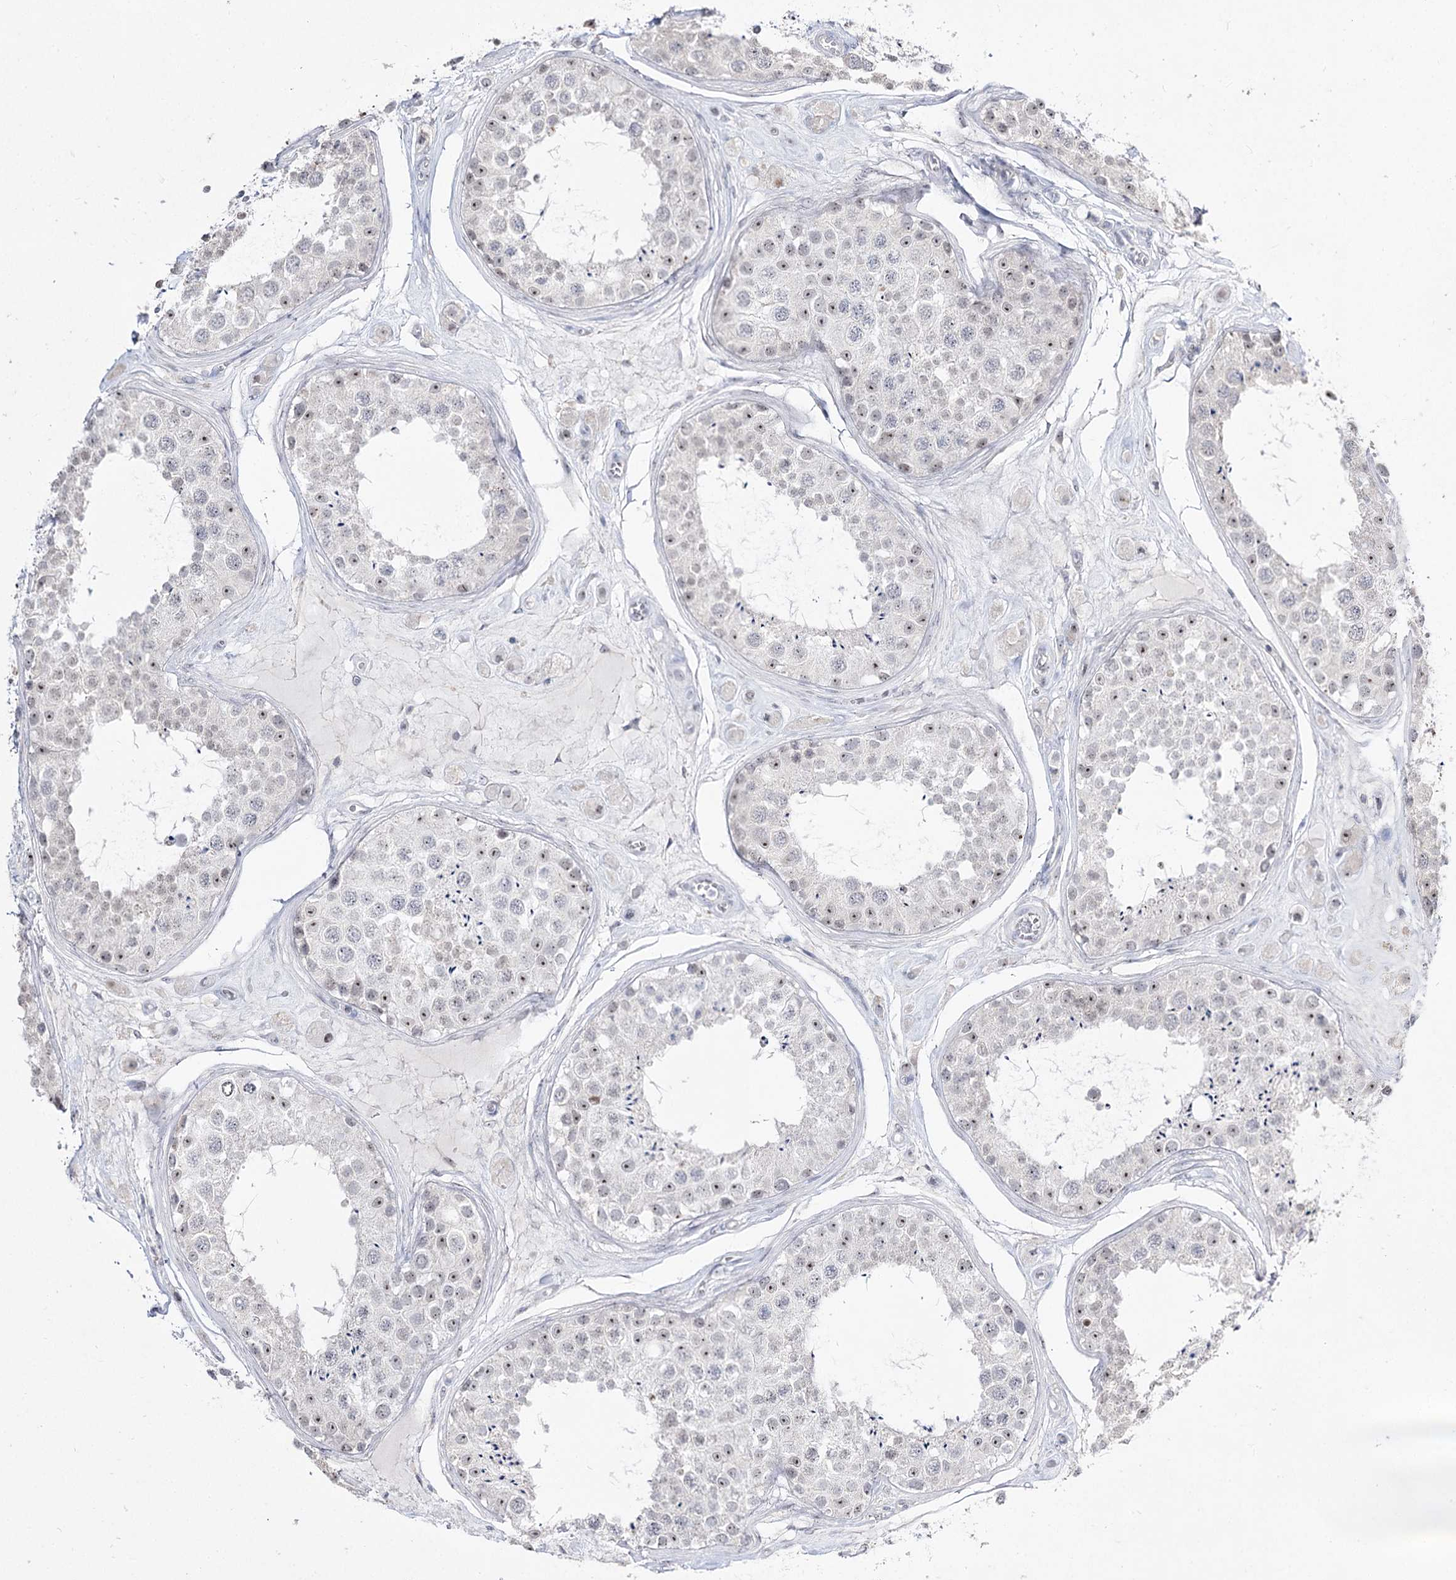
{"staining": {"intensity": "weak", "quantity": "25%-75%", "location": "nuclear"}, "tissue": "testis", "cell_type": "Cells in seminiferous ducts", "image_type": "normal", "snomed": [{"axis": "morphology", "description": "Normal tissue, NOS"}, {"axis": "topography", "description": "Testis"}], "caption": "Immunohistochemical staining of benign human testis demonstrates weak nuclear protein positivity in about 25%-75% of cells in seminiferous ducts.", "gene": "DDX50", "patient": {"sex": "male", "age": 25}}